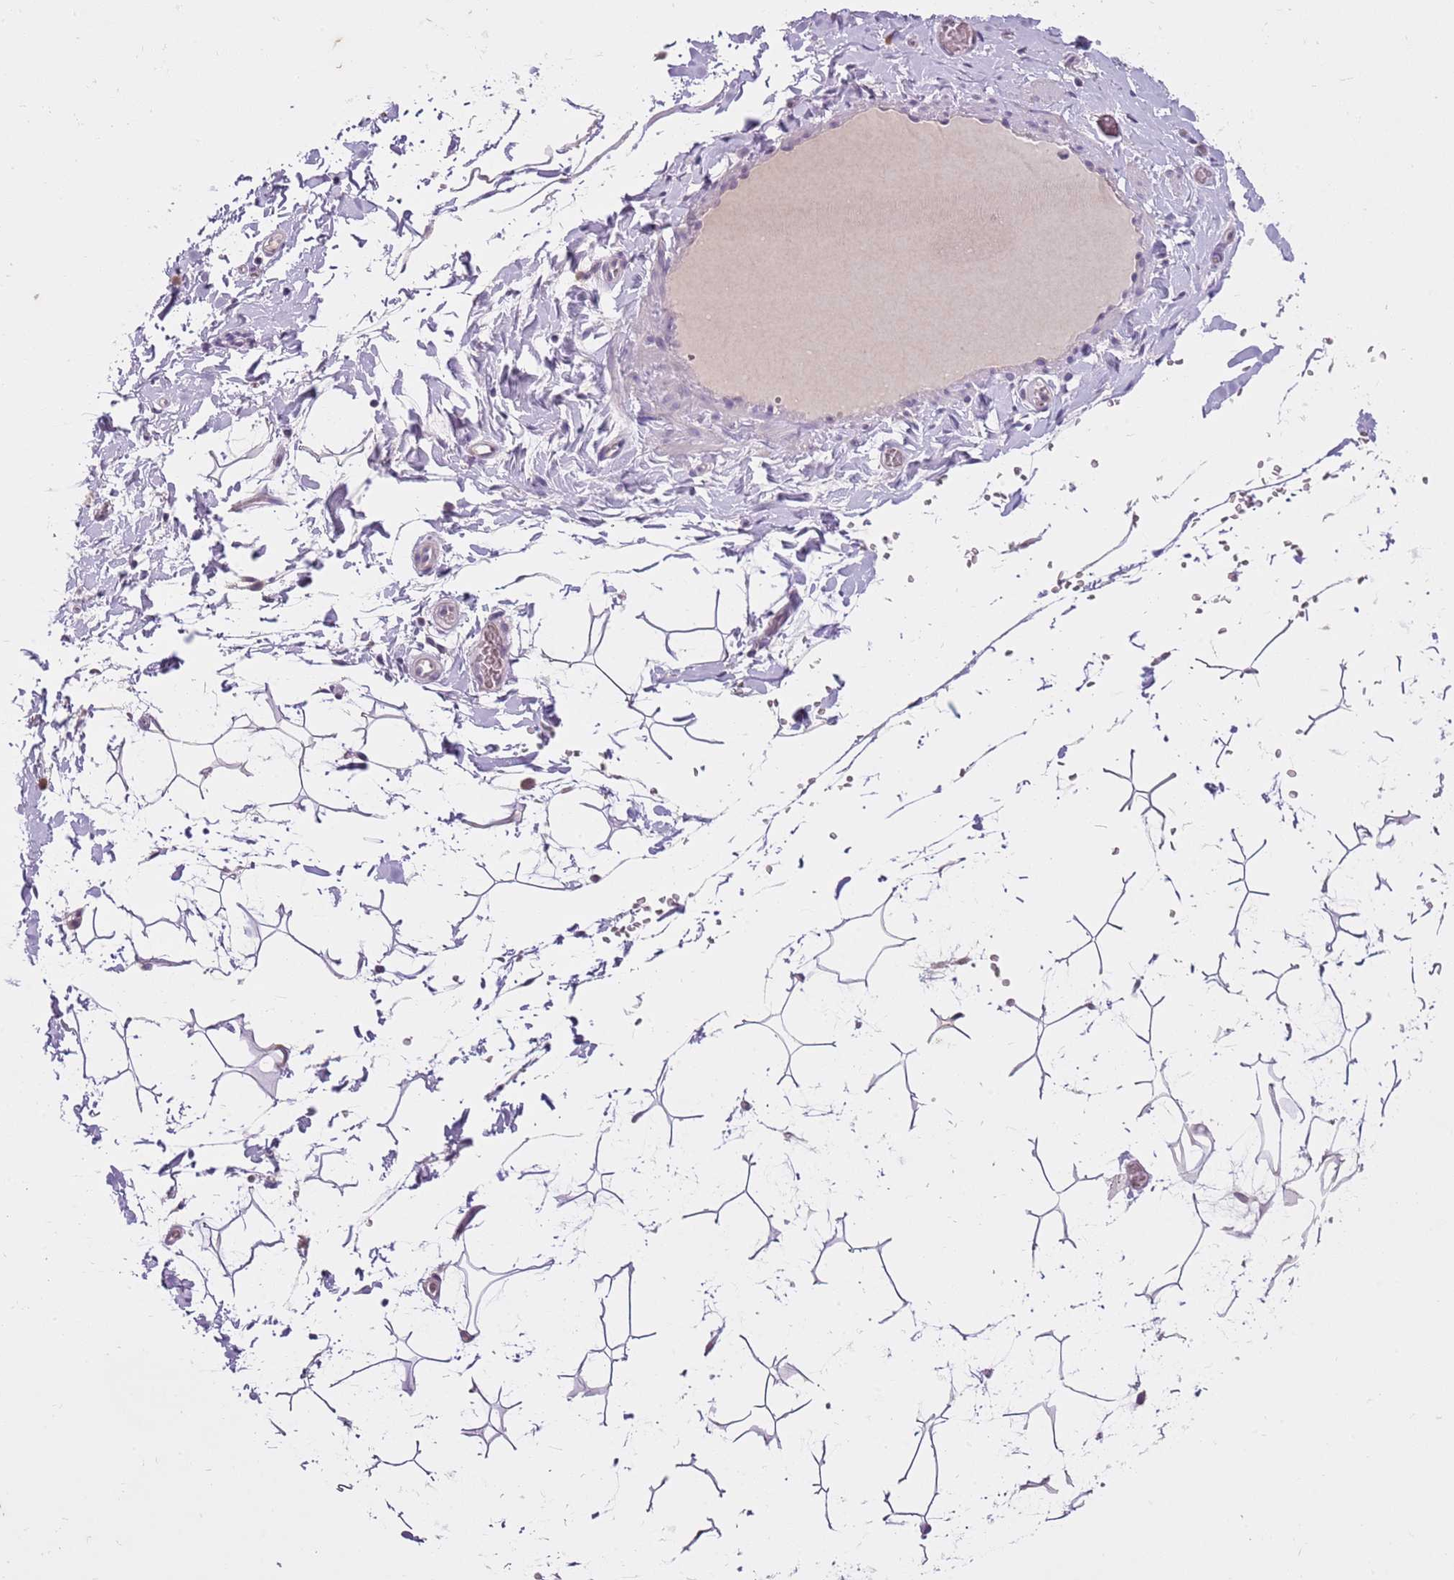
{"staining": {"intensity": "negative", "quantity": "none", "location": "none"}, "tissue": "adipose tissue", "cell_type": "Adipocytes", "image_type": "normal", "snomed": [{"axis": "morphology", "description": "Normal tissue, NOS"}, {"axis": "topography", "description": "Gallbladder"}, {"axis": "topography", "description": "Peripheral nerve tissue"}], "caption": "DAB immunohistochemical staining of normal human adipose tissue reveals no significant expression in adipocytes.", "gene": "SLC35E3", "patient": {"sex": "male", "age": 38}}